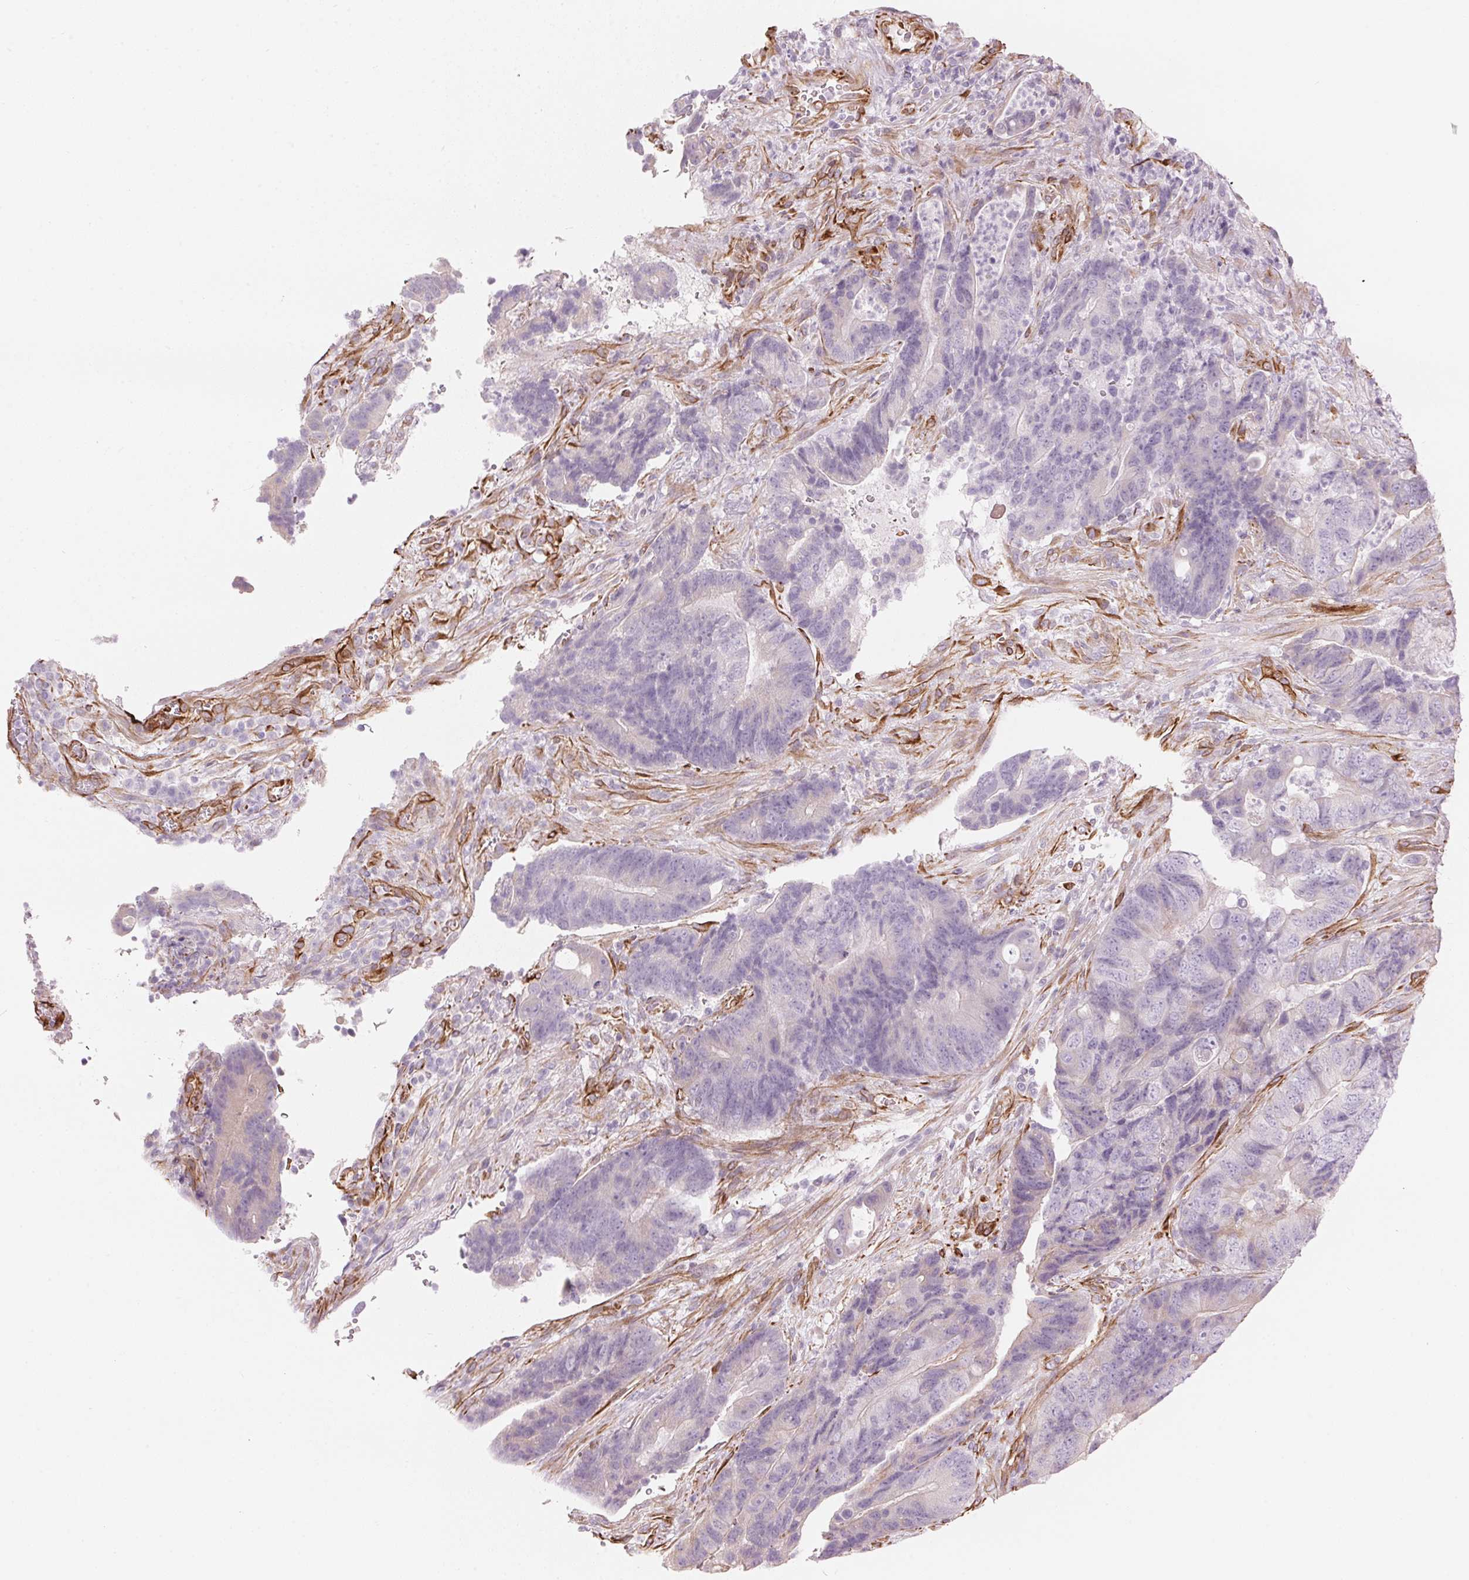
{"staining": {"intensity": "negative", "quantity": "none", "location": "none"}, "tissue": "colorectal cancer", "cell_type": "Tumor cells", "image_type": "cancer", "snomed": [{"axis": "morphology", "description": "Normal tissue, NOS"}, {"axis": "morphology", "description": "Adenocarcinoma, NOS"}, {"axis": "topography", "description": "Colon"}], "caption": "Immunohistochemistry photomicrograph of neoplastic tissue: human colorectal cancer stained with DAB exhibits no significant protein expression in tumor cells. The staining was performed using DAB to visualize the protein expression in brown, while the nuclei were stained in blue with hematoxylin (Magnification: 20x).", "gene": "CLPS", "patient": {"sex": "female", "age": 48}}